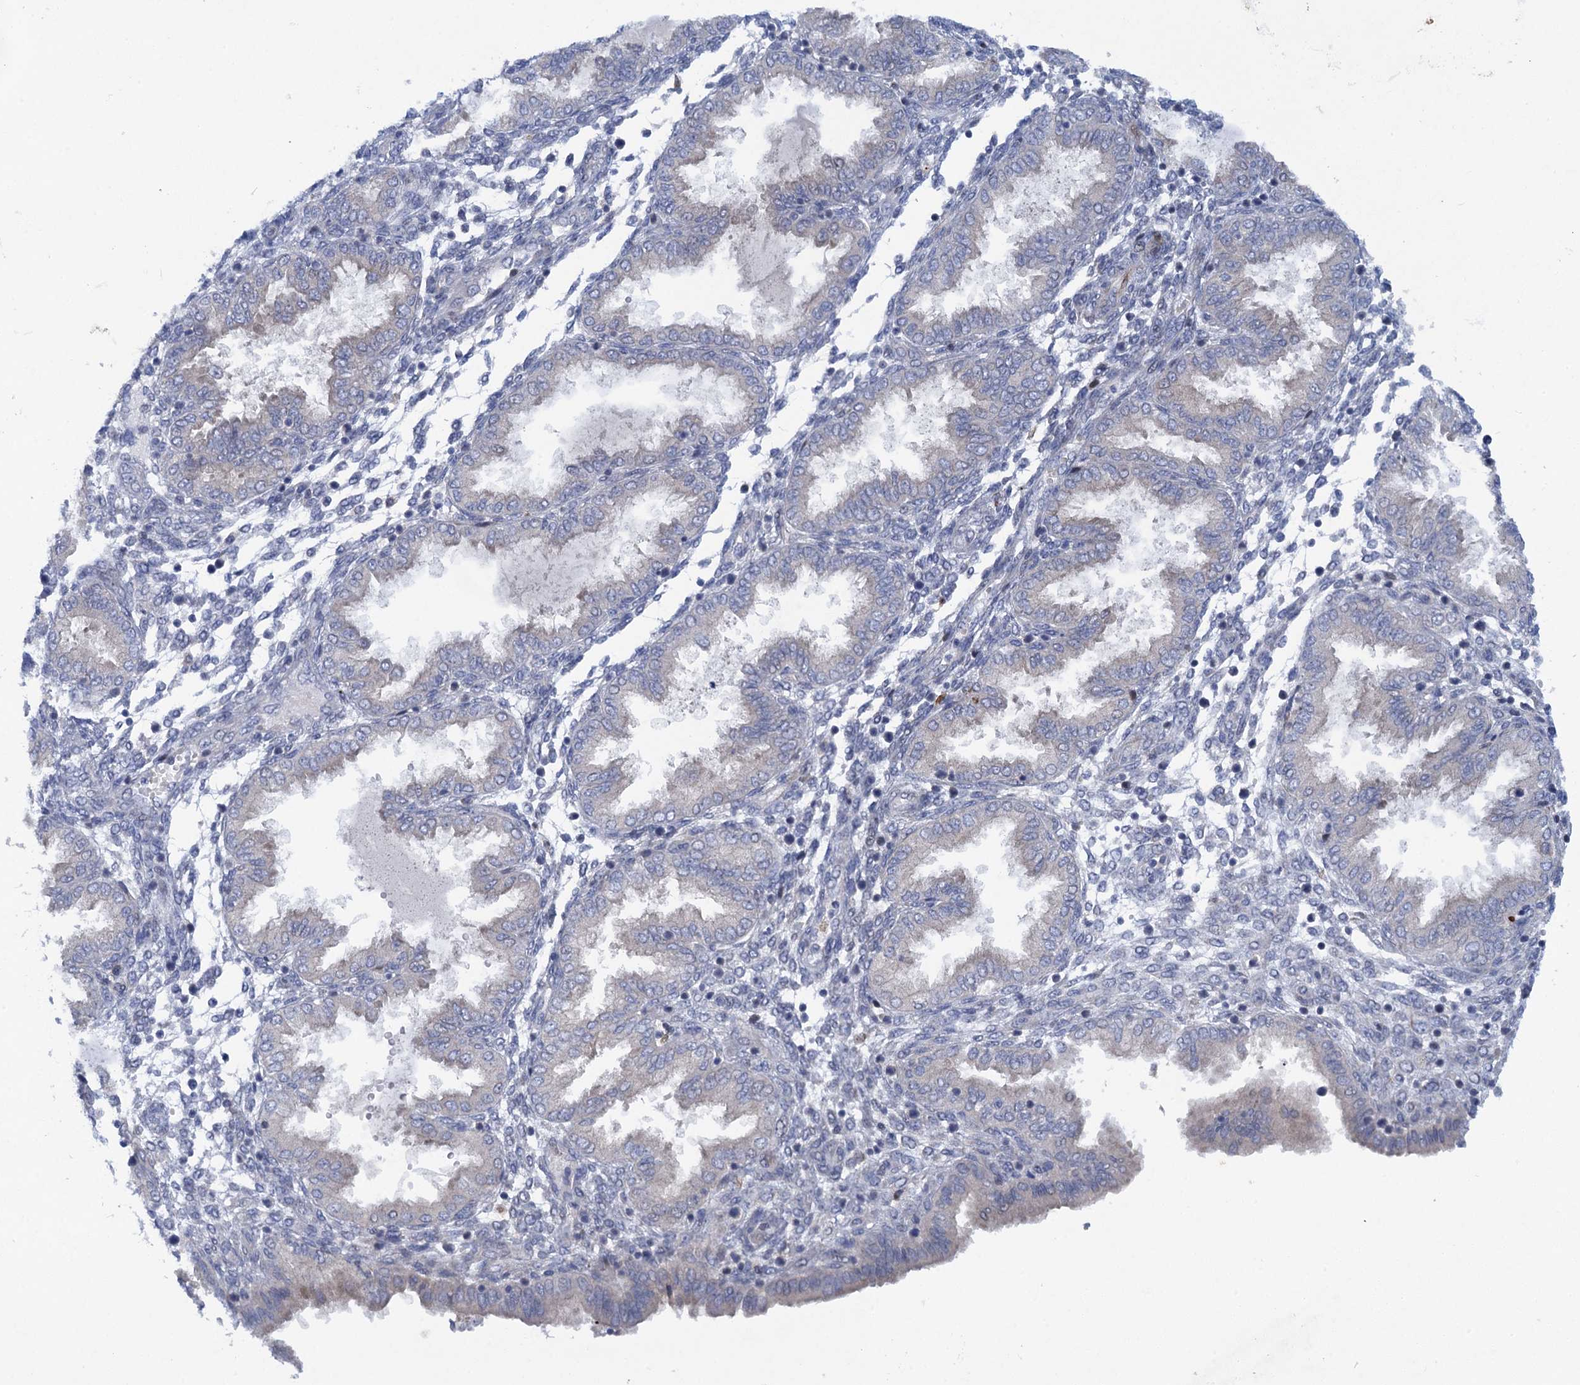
{"staining": {"intensity": "negative", "quantity": "none", "location": "none"}, "tissue": "endometrium", "cell_type": "Cells in endometrial stroma", "image_type": "normal", "snomed": [{"axis": "morphology", "description": "Normal tissue, NOS"}, {"axis": "topography", "description": "Endometrium"}], "caption": "The micrograph demonstrates no significant expression in cells in endometrial stroma of endometrium.", "gene": "QPCTL", "patient": {"sex": "female", "age": 33}}